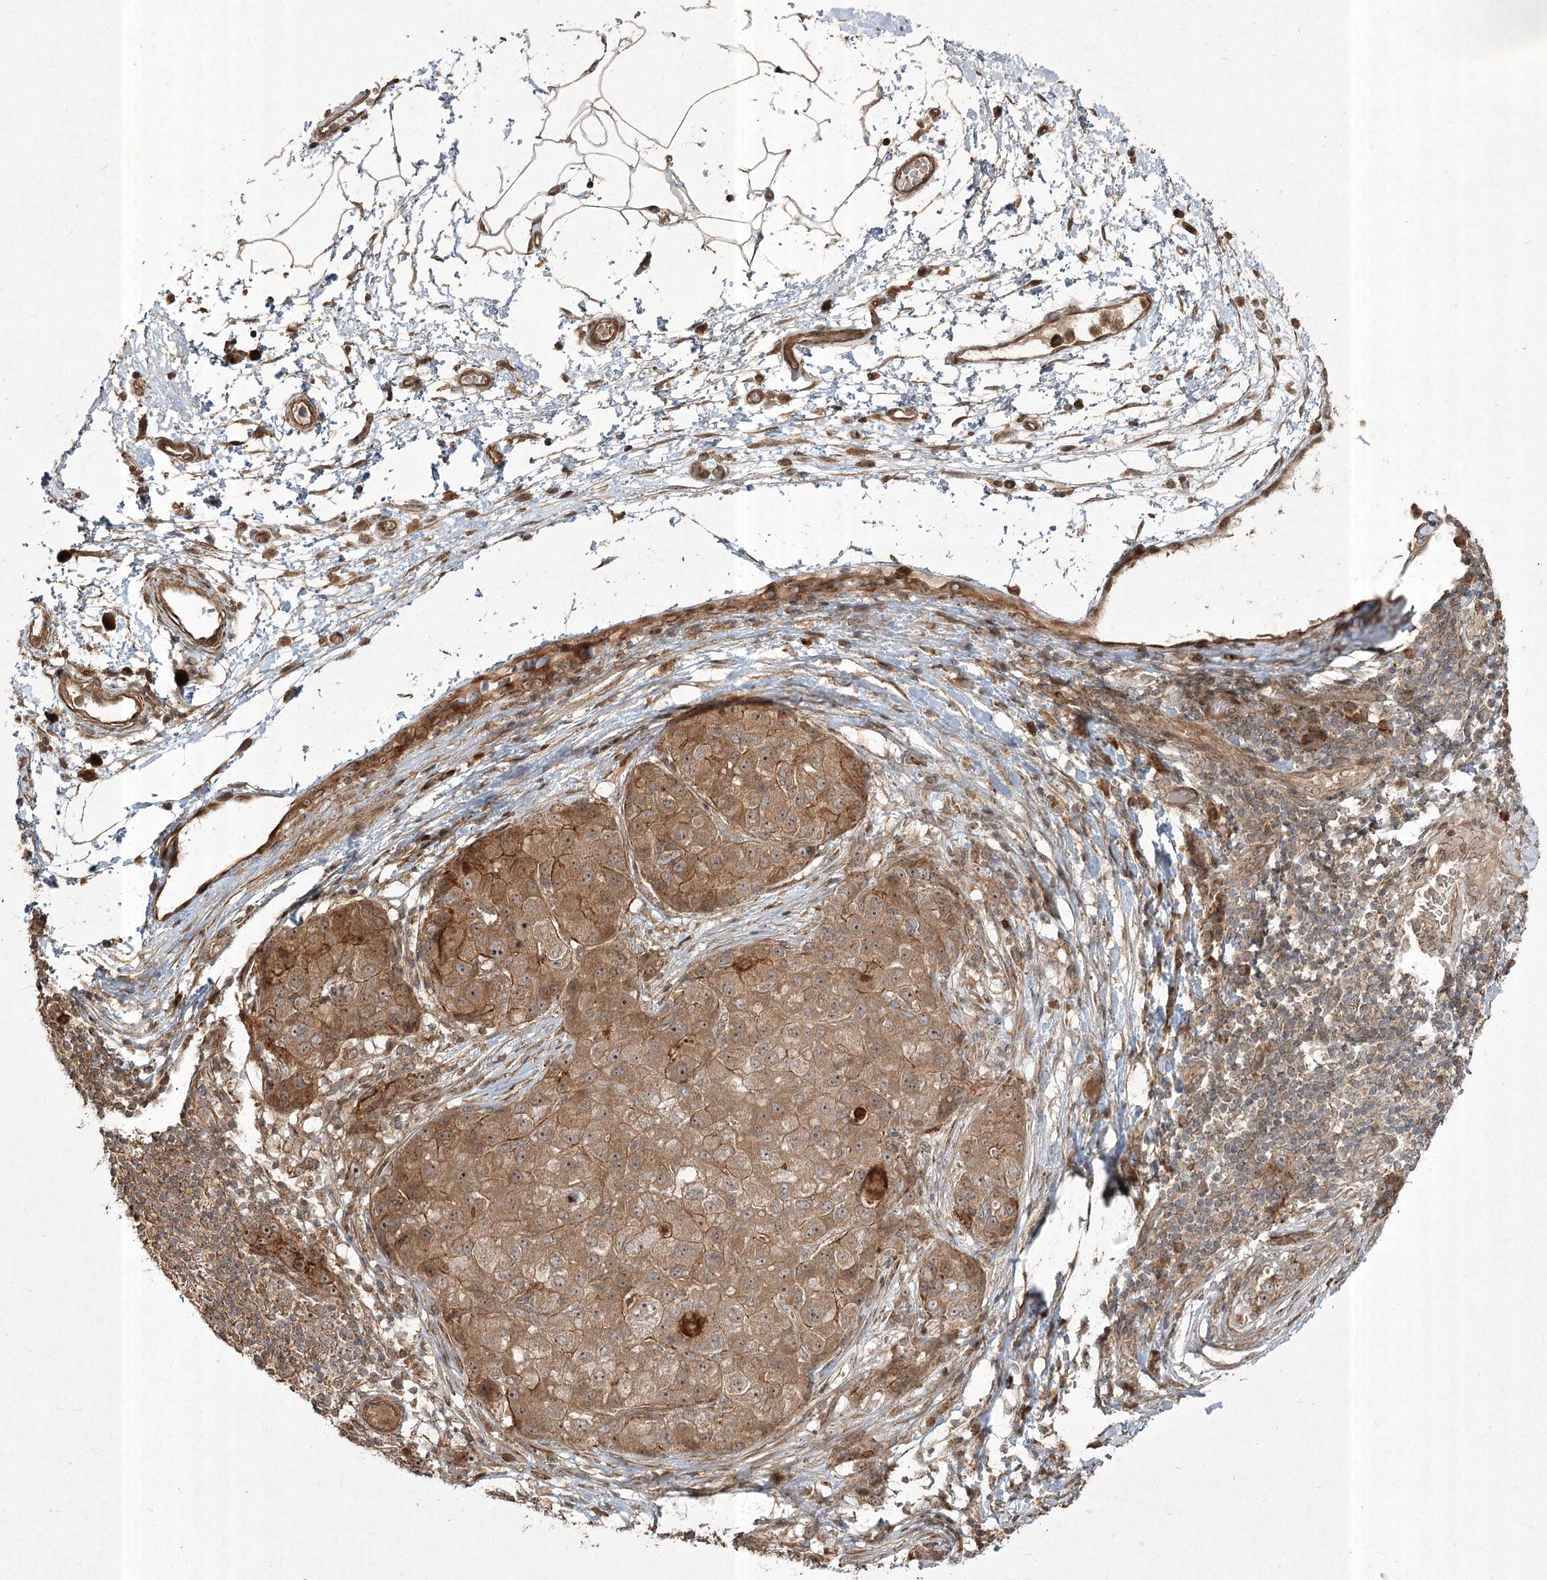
{"staining": {"intensity": "moderate", "quantity": ">75%", "location": "cytoplasmic/membranous"}, "tissue": "liver cancer", "cell_type": "Tumor cells", "image_type": "cancer", "snomed": [{"axis": "morphology", "description": "Carcinoma, Hepatocellular, NOS"}, {"axis": "topography", "description": "Liver"}], "caption": "A photomicrograph showing moderate cytoplasmic/membranous positivity in approximately >75% of tumor cells in liver cancer, as visualized by brown immunohistochemical staining.", "gene": "CPLANE1", "patient": {"sex": "male", "age": 80}}